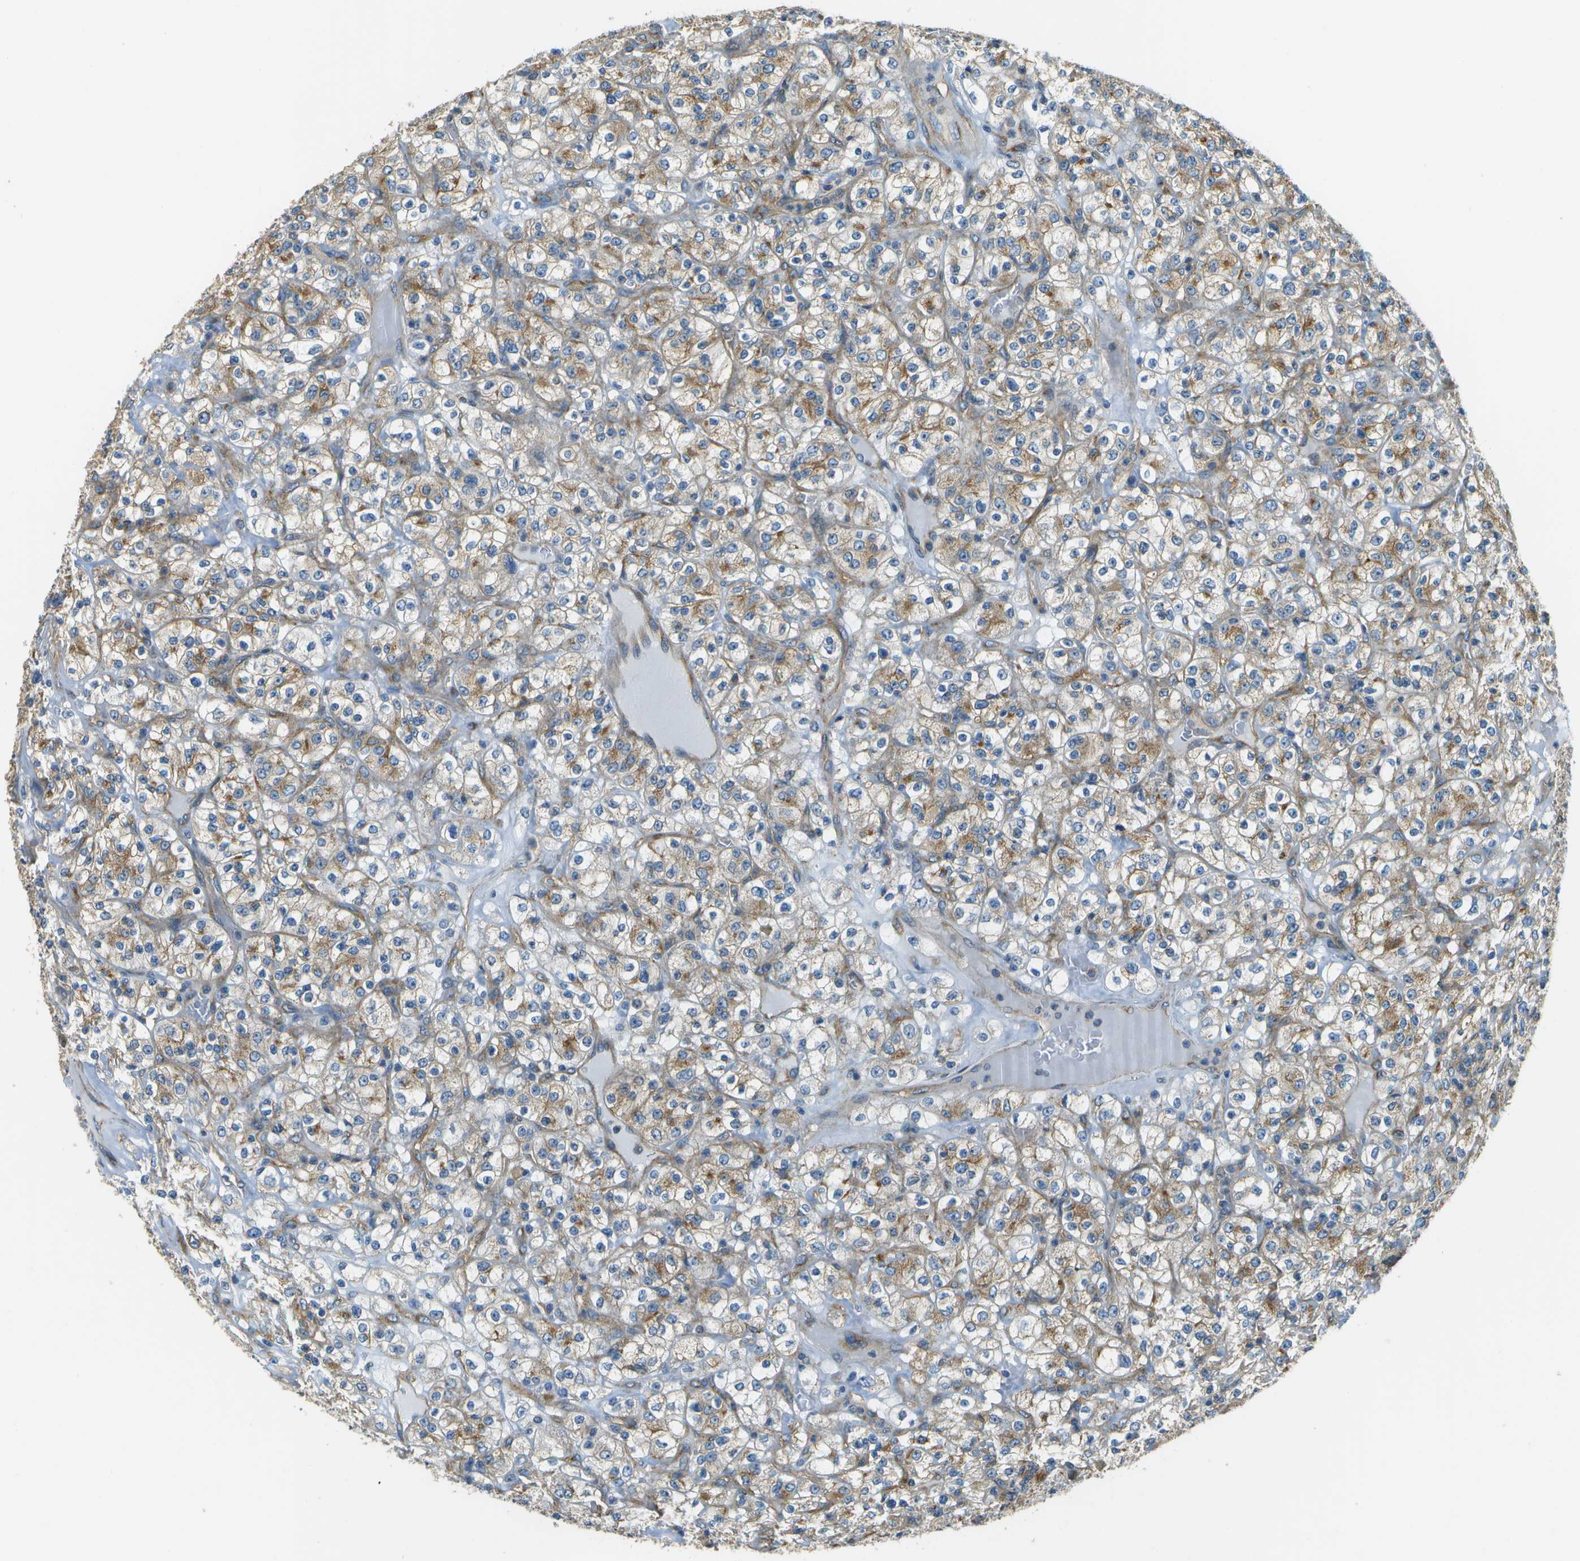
{"staining": {"intensity": "moderate", "quantity": ">75%", "location": "cytoplasmic/membranous"}, "tissue": "renal cancer", "cell_type": "Tumor cells", "image_type": "cancer", "snomed": [{"axis": "morphology", "description": "Normal tissue, NOS"}, {"axis": "morphology", "description": "Adenocarcinoma, NOS"}, {"axis": "topography", "description": "Kidney"}], "caption": "Brown immunohistochemical staining in renal cancer demonstrates moderate cytoplasmic/membranous positivity in about >75% of tumor cells. The staining is performed using DAB (3,3'-diaminobenzidine) brown chromogen to label protein expression. The nuclei are counter-stained blue using hematoxylin.", "gene": "CLTC", "patient": {"sex": "female", "age": 72}}